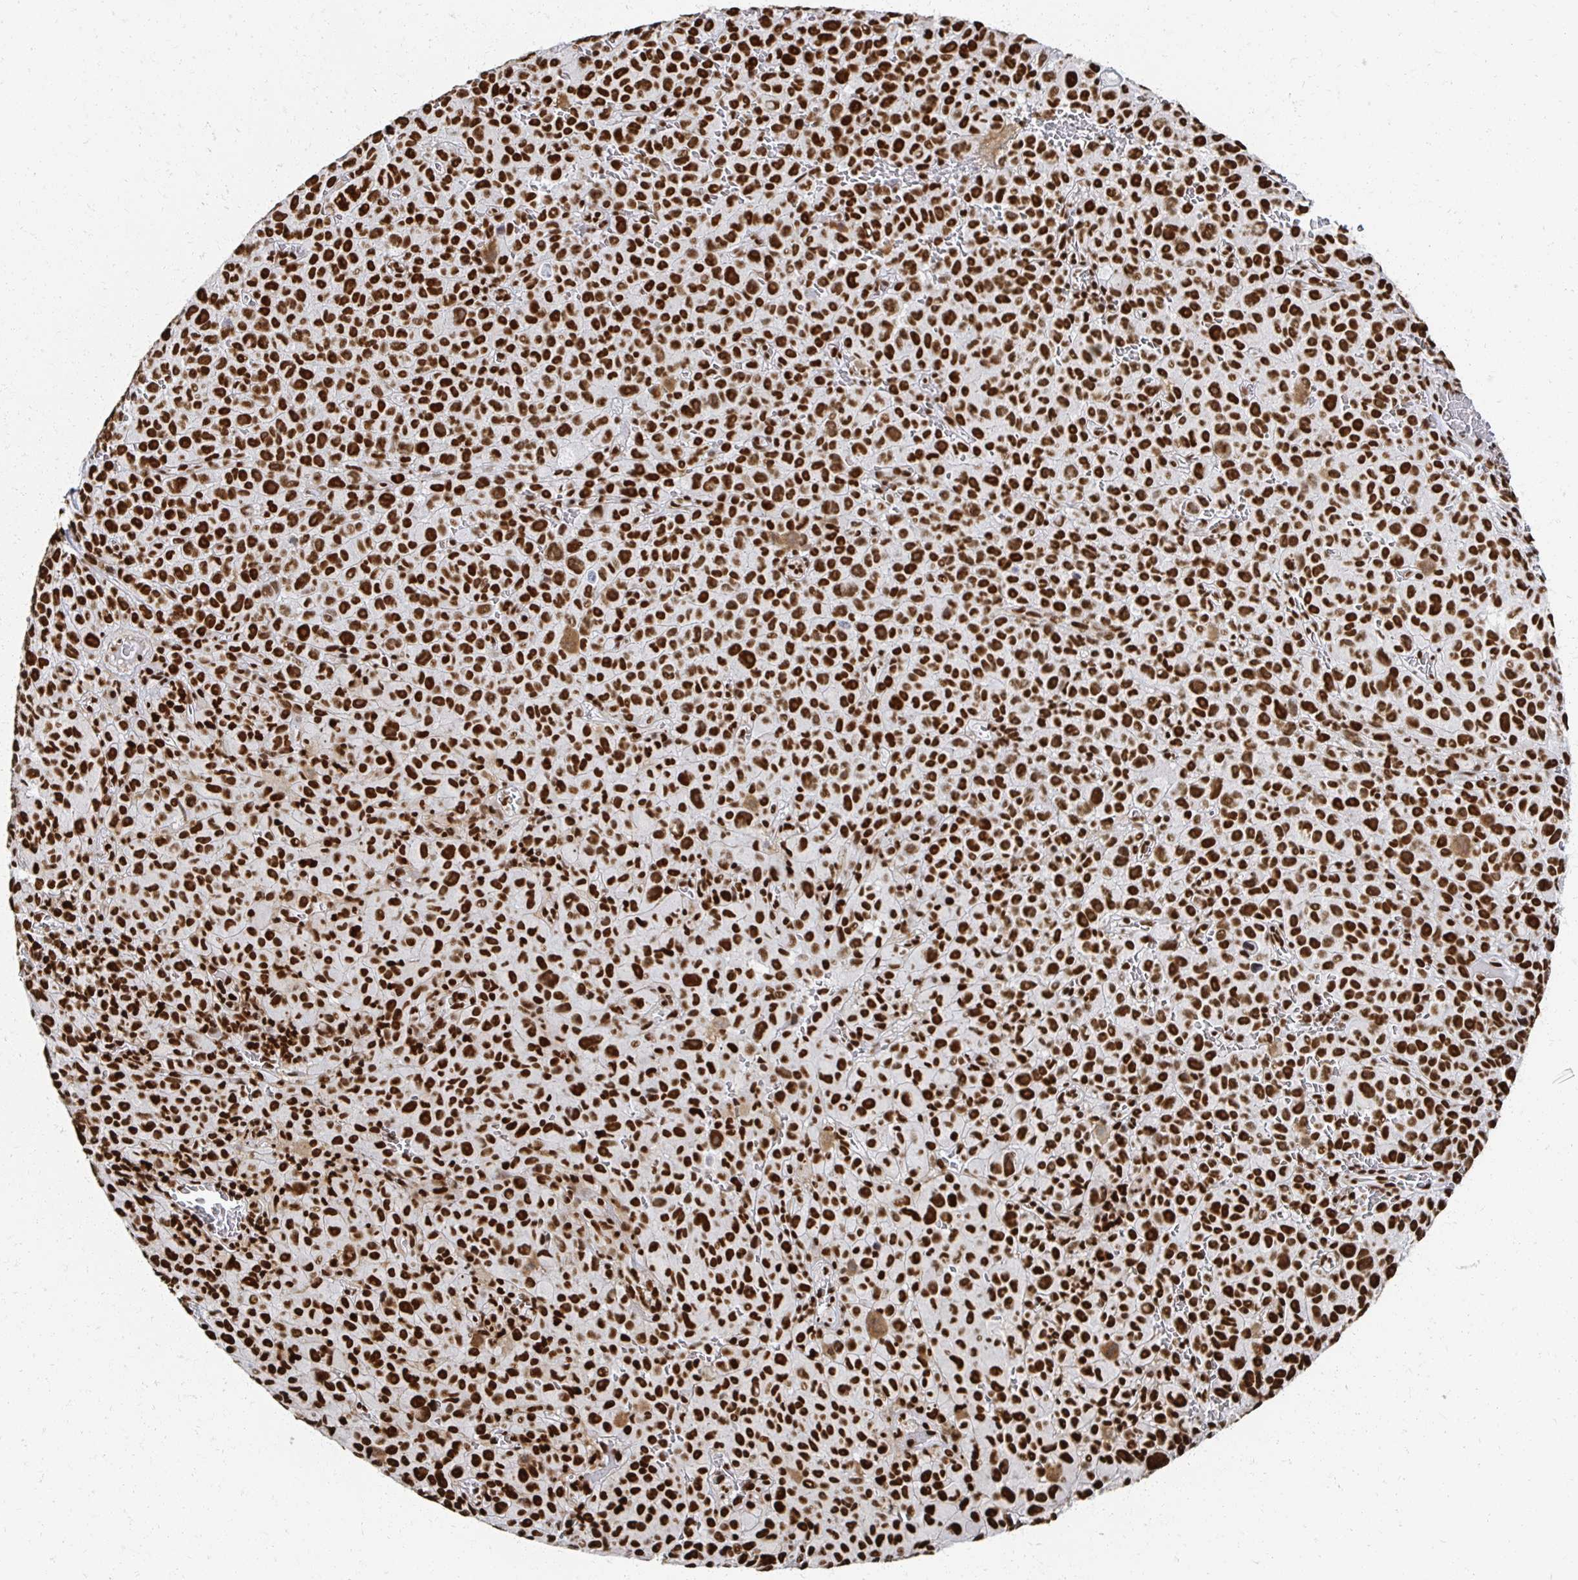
{"staining": {"intensity": "strong", "quantity": ">75%", "location": "nuclear"}, "tissue": "melanoma", "cell_type": "Tumor cells", "image_type": "cancer", "snomed": [{"axis": "morphology", "description": "Malignant melanoma, NOS"}, {"axis": "topography", "description": "Skin"}], "caption": "Immunohistochemical staining of malignant melanoma demonstrates high levels of strong nuclear protein positivity in approximately >75% of tumor cells.", "gene": "RBBP7", "patient": {"sex": "female", "age": 82}}